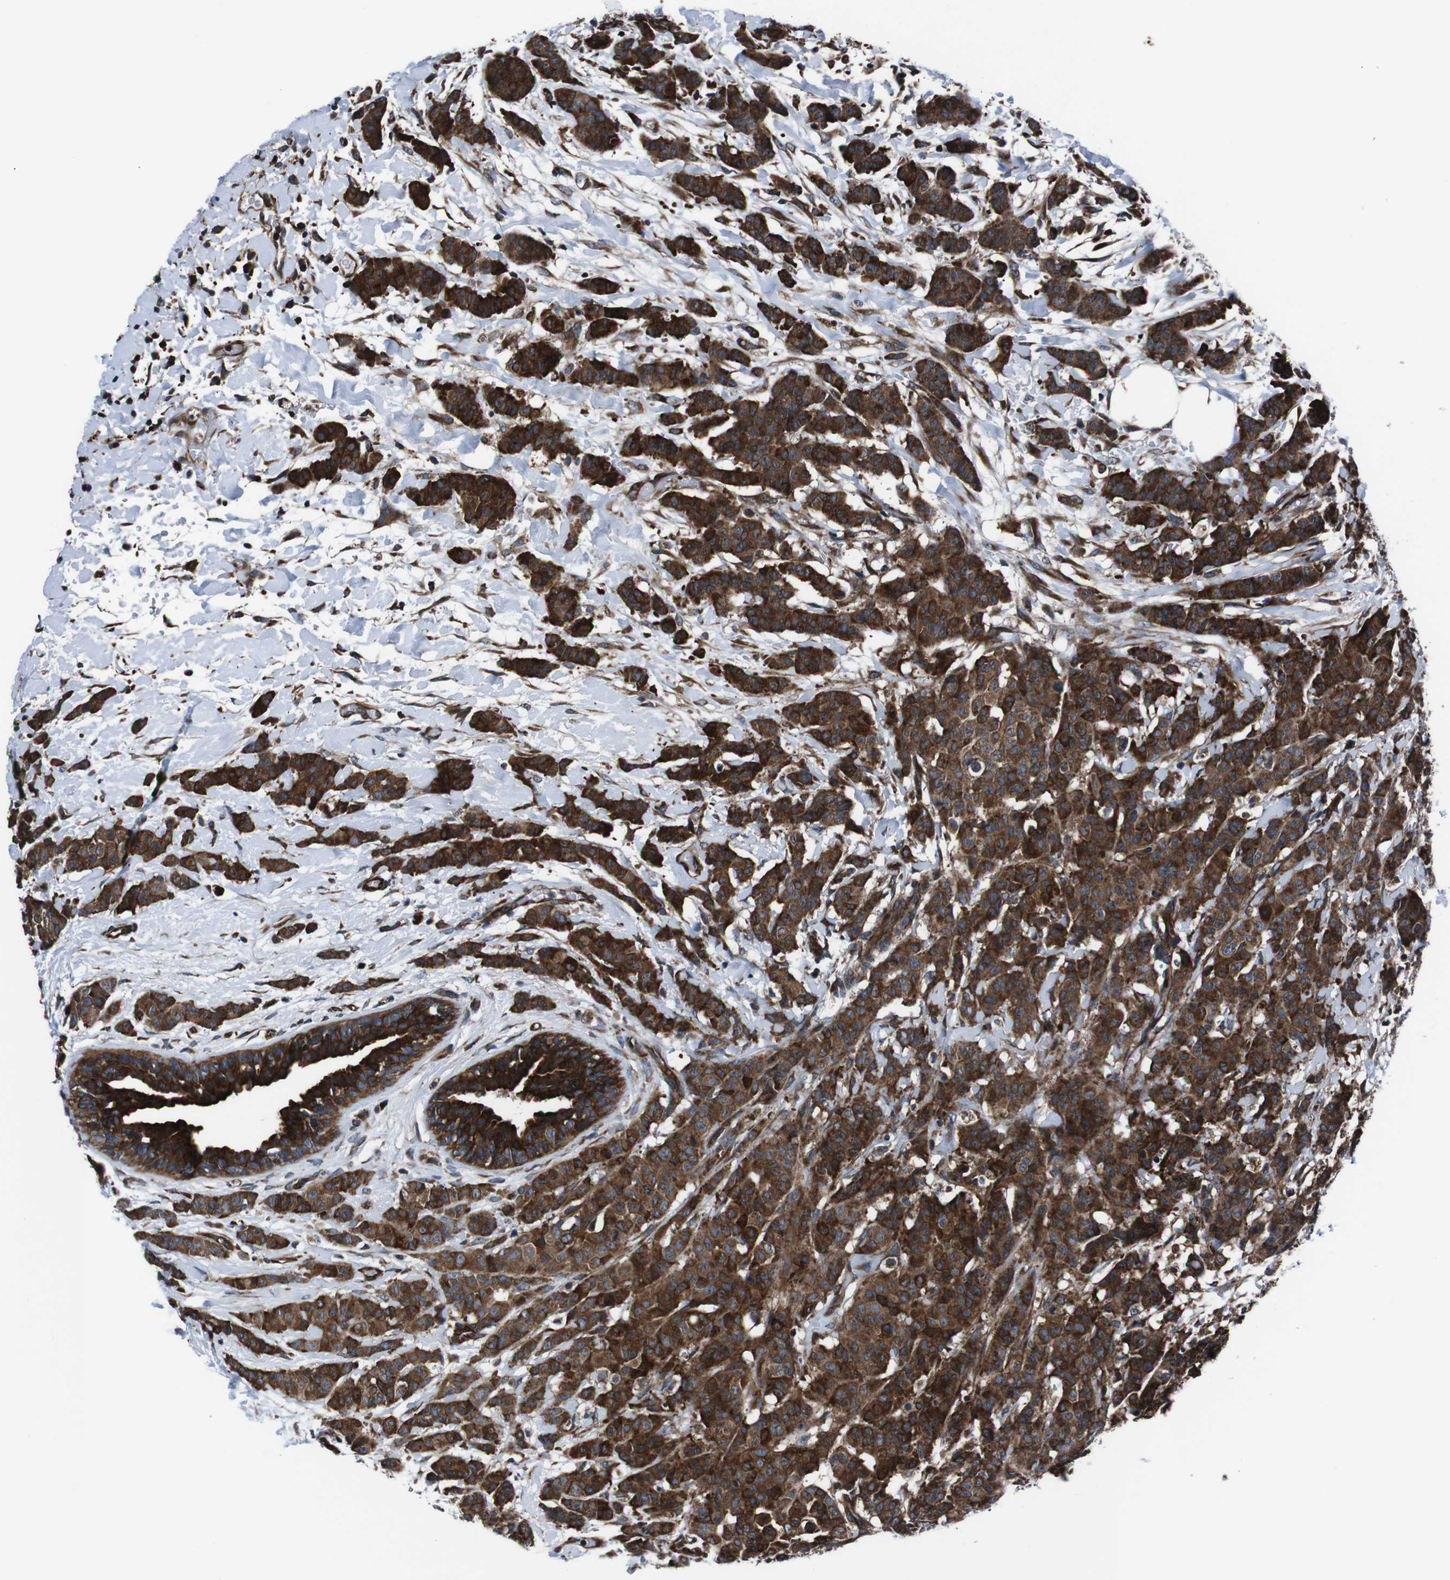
{"staining": {"intensity": "strong", "quantity": ">75%", "location": "cytoplasmic/membranous"}, "tissue": "breast cancer", "cell_type": "Tumor cells", "image_type": "cancer", "snomed": [{"axis": "morphology", "description": "Normal tissue, NOS"}, {"axis": "morphology", "description": "Duct carcinoma"}, {"axis": "topography", "description": "Breast"}], "caption": "This image reveals IHC staining of breast cancer (infiltrating ductal carcinoma), with high strong cytoplasmic/membranous positivity in about >75% of tumor cells.", "gene": "EIF4A2", "patient": {"sex": "female", "age": 40}}